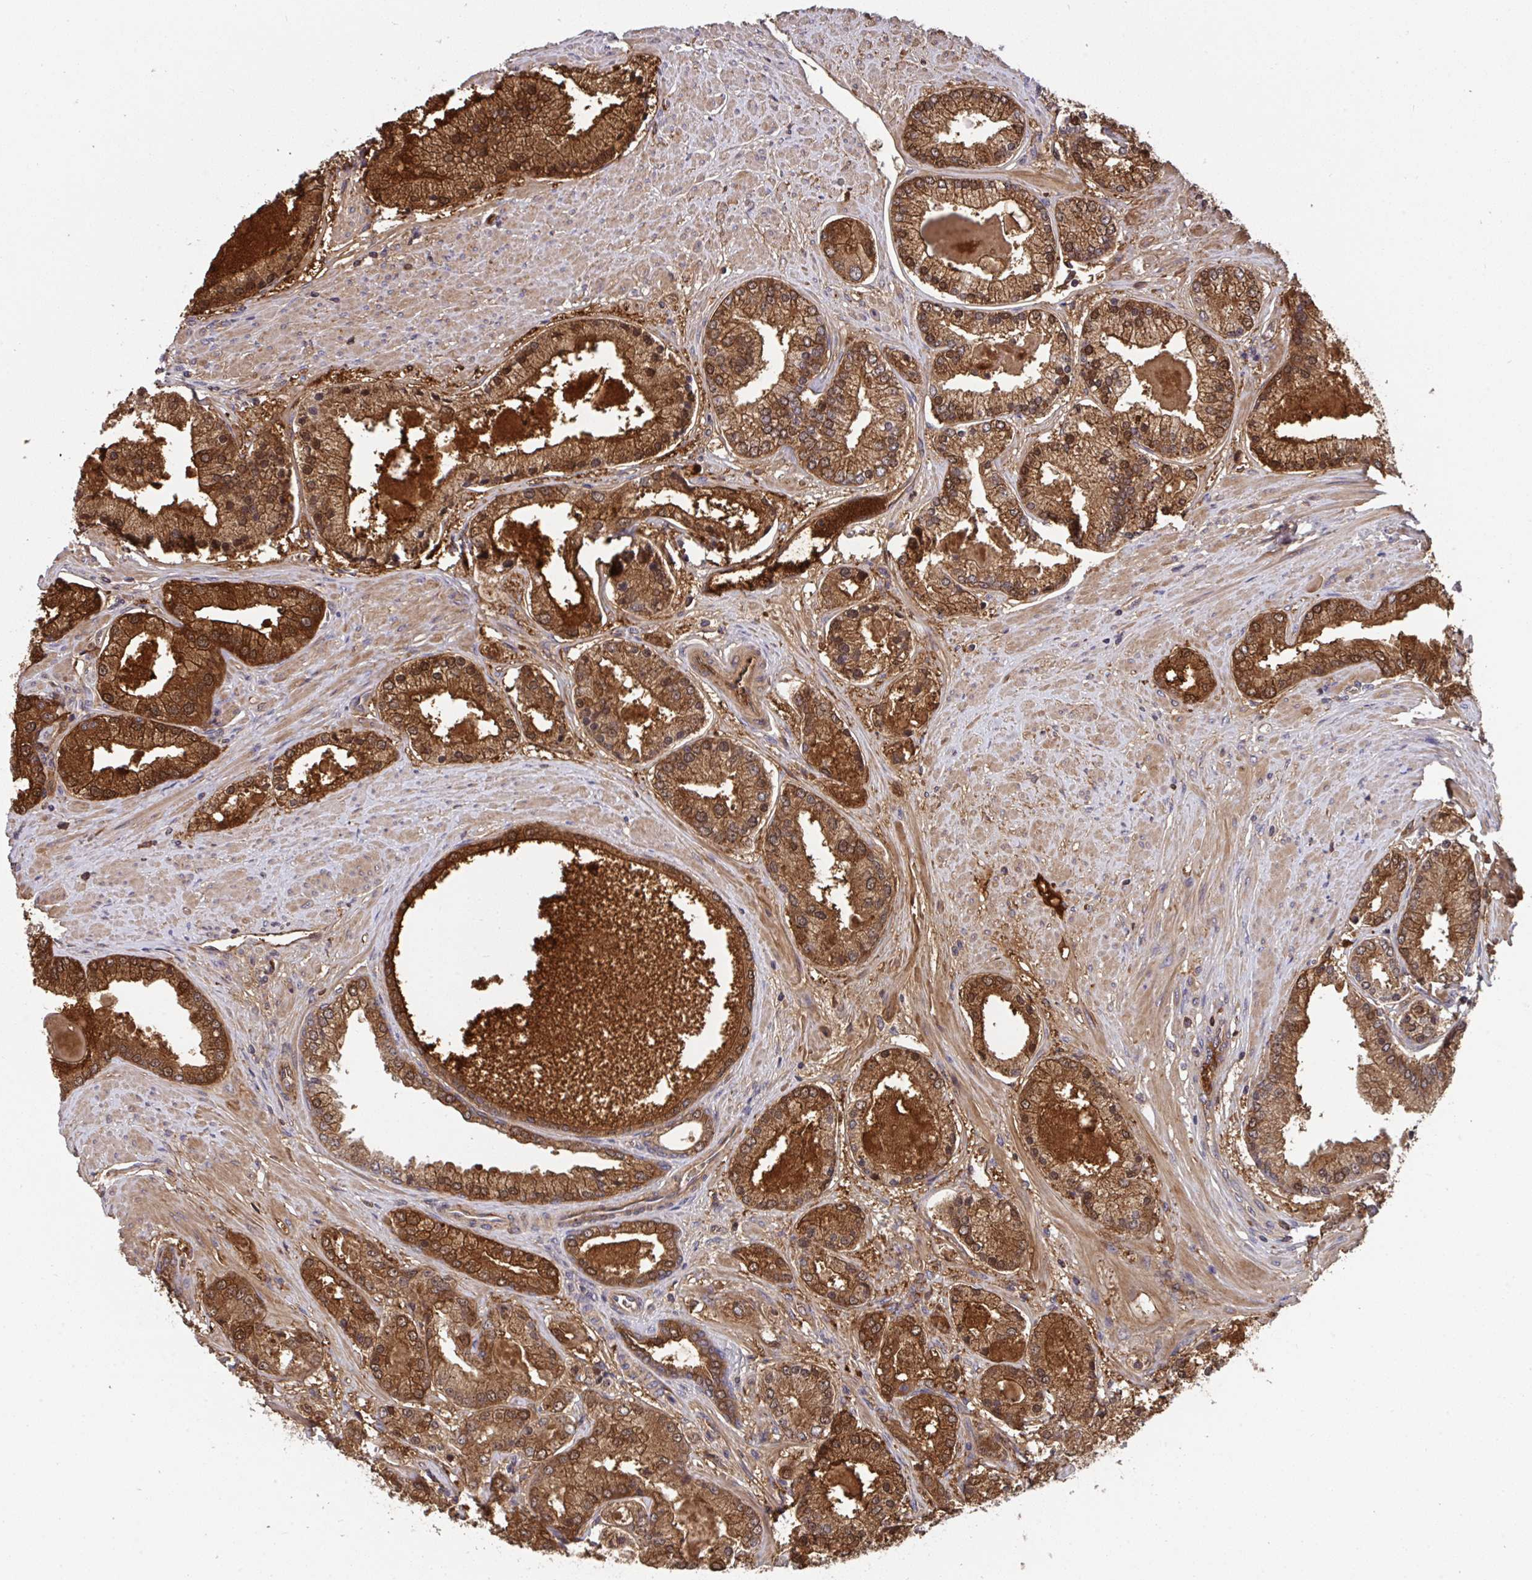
{"staining": {"intensity": "strong", "quantity": ">75%", "location": "cytoplasmic/membranous,nuclear"}, "tissue": "prostate cancer", "cell_type": "Tumor cells", "image_type": "cancer", "snomed": [{"axis": "morphology", "description": "Adenocarcinoma, High grade"}, {"axis": "topography", "description": "Prostate"}], "caption": "Immunohistochemical staining of human prostate adenocarcinoma (high-grade) demonstrates high levels of strong cytoplasmic/membranous and nuclear staining in approximately >75% of tumor cells.", "gene": "TIGAR", "patient": {"sex": "male", "age": 67}}